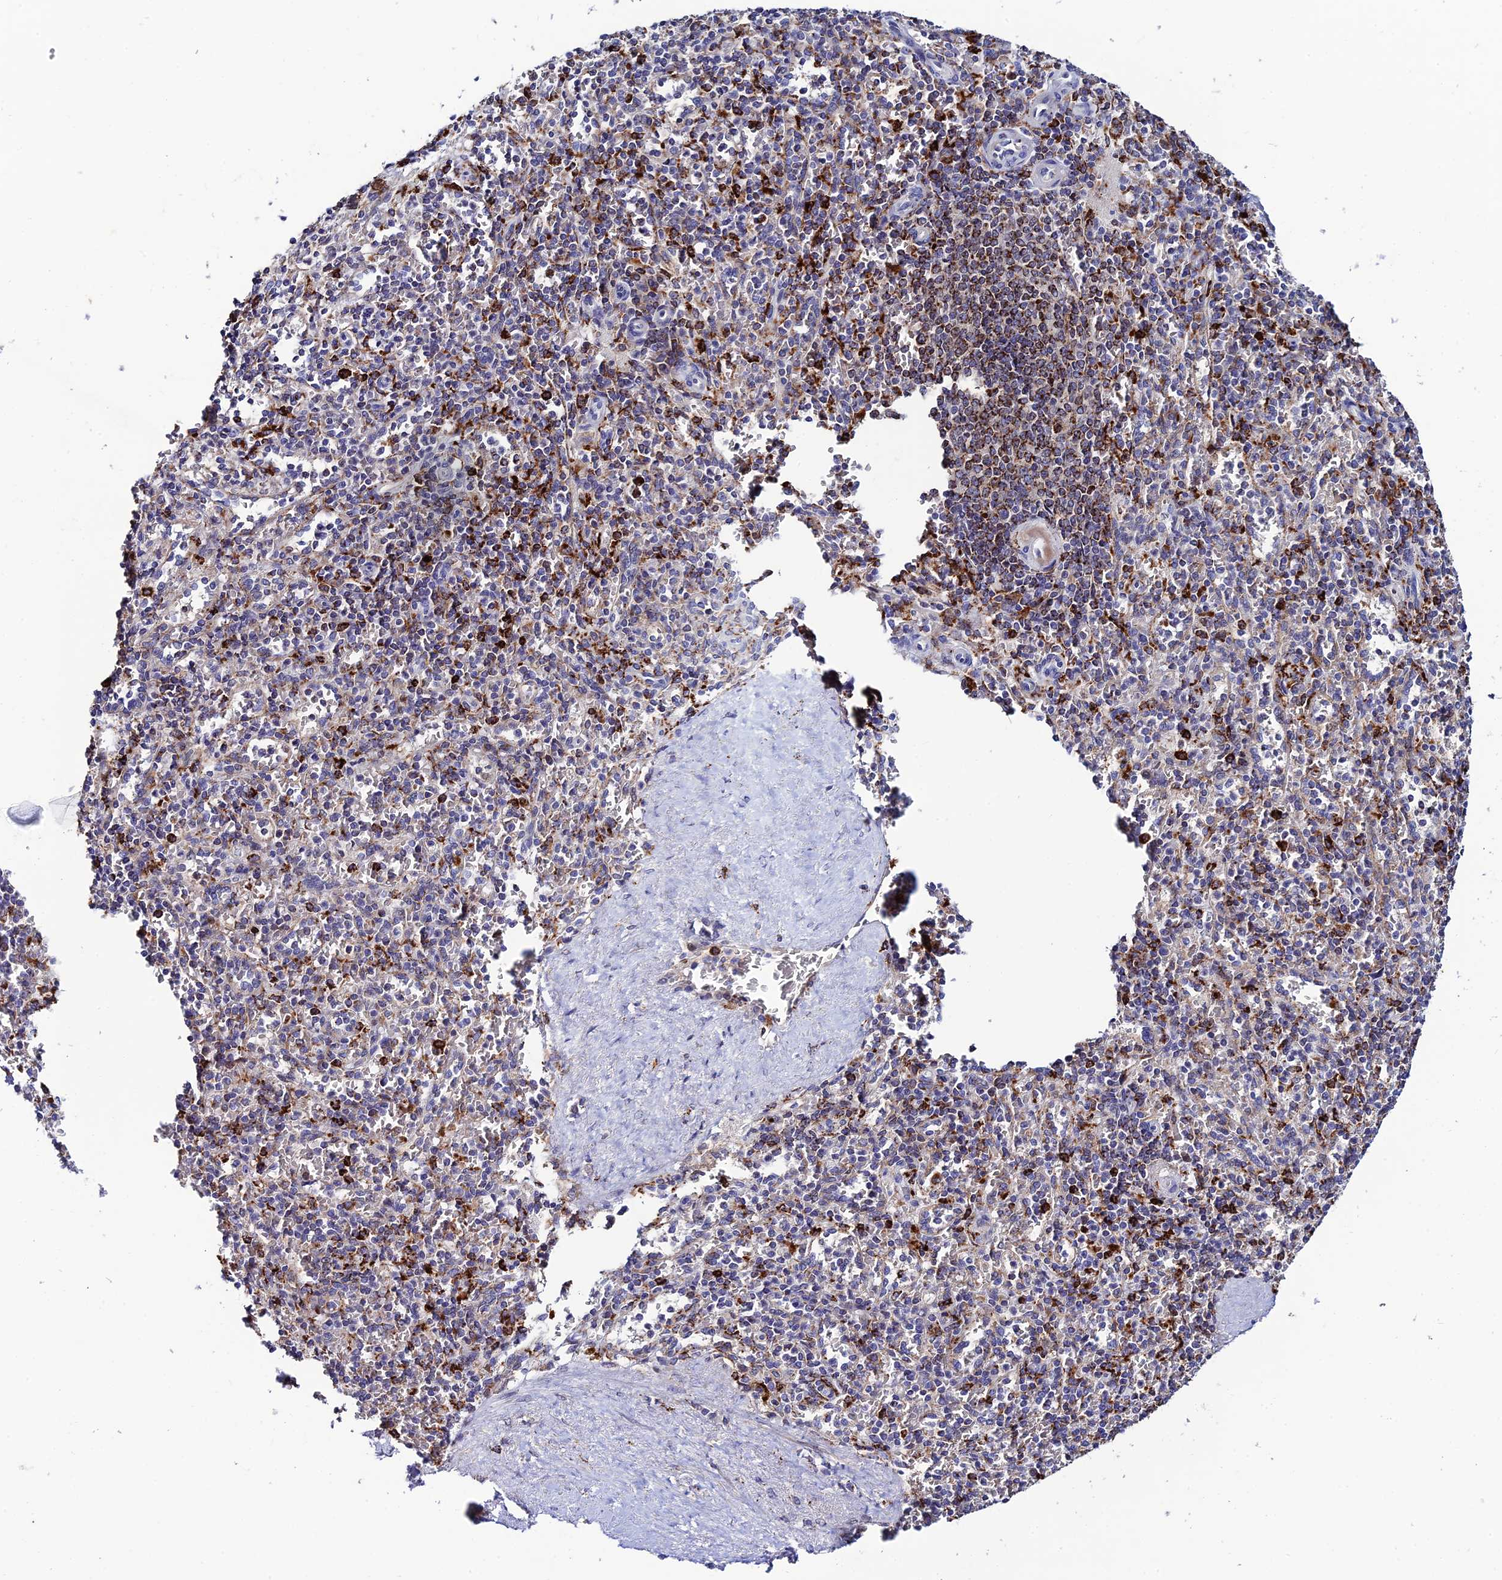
{"staining": {"intensity": "strong", "quantity": "25%-75%", "location": "cytoplasmic/membranous"}, "tissue": "spleen", "cell_type": "Cells in red pulp", "image_type": "normal", "snomed": [{"axis": "morphology", "description": "Normal tissue, NOS"}, {"axis": "topography", "description": "Spleen"}], "caption": "High-power microscopy captured an immunohistochemistry histopathology image of unremarkable spleen, revealing strong cytoplasmic/membranous positivity in approximately 25%-75% of cells in red pulp.", "gene": "HIC1", "patient": {"sex": "male", "age": 82}}